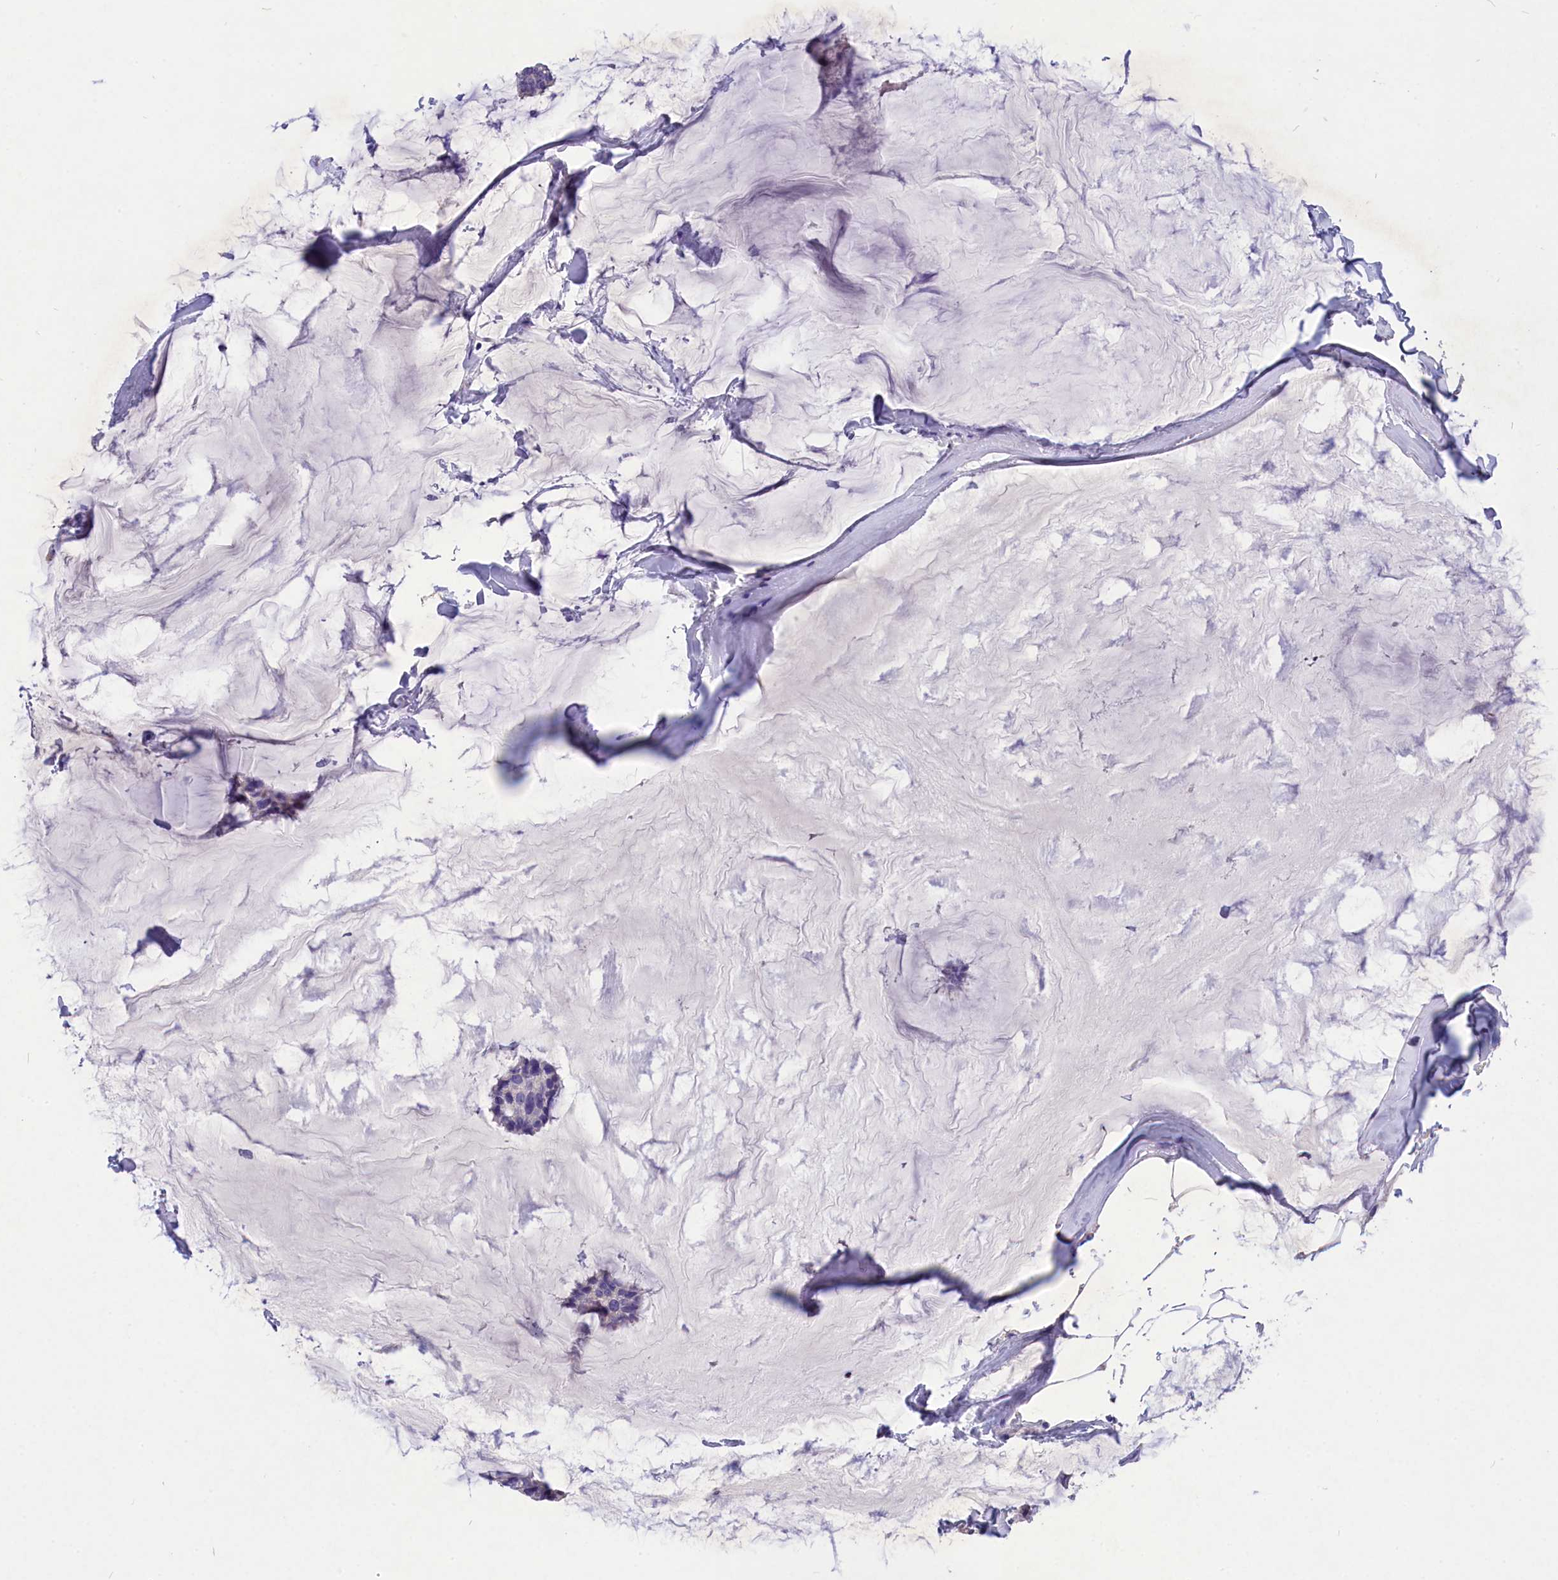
{"staining": {"intensity": "negative", "quantity": "none", "location": "none"}, "tissue": "breast cancer", "cell_type": "Tumor cells", "image_type": "cancer", "snomed": [{"axis": "morphology", "description": "Duct carcinoma"}, {"axis": "topography", "description": "Breast"}], "caption": "Human breast cancer stained for a protein using IHC shows no positivity in tumor cells.", "gene": "DEFB119", "patient": {"sex": "female", "age": 93}}